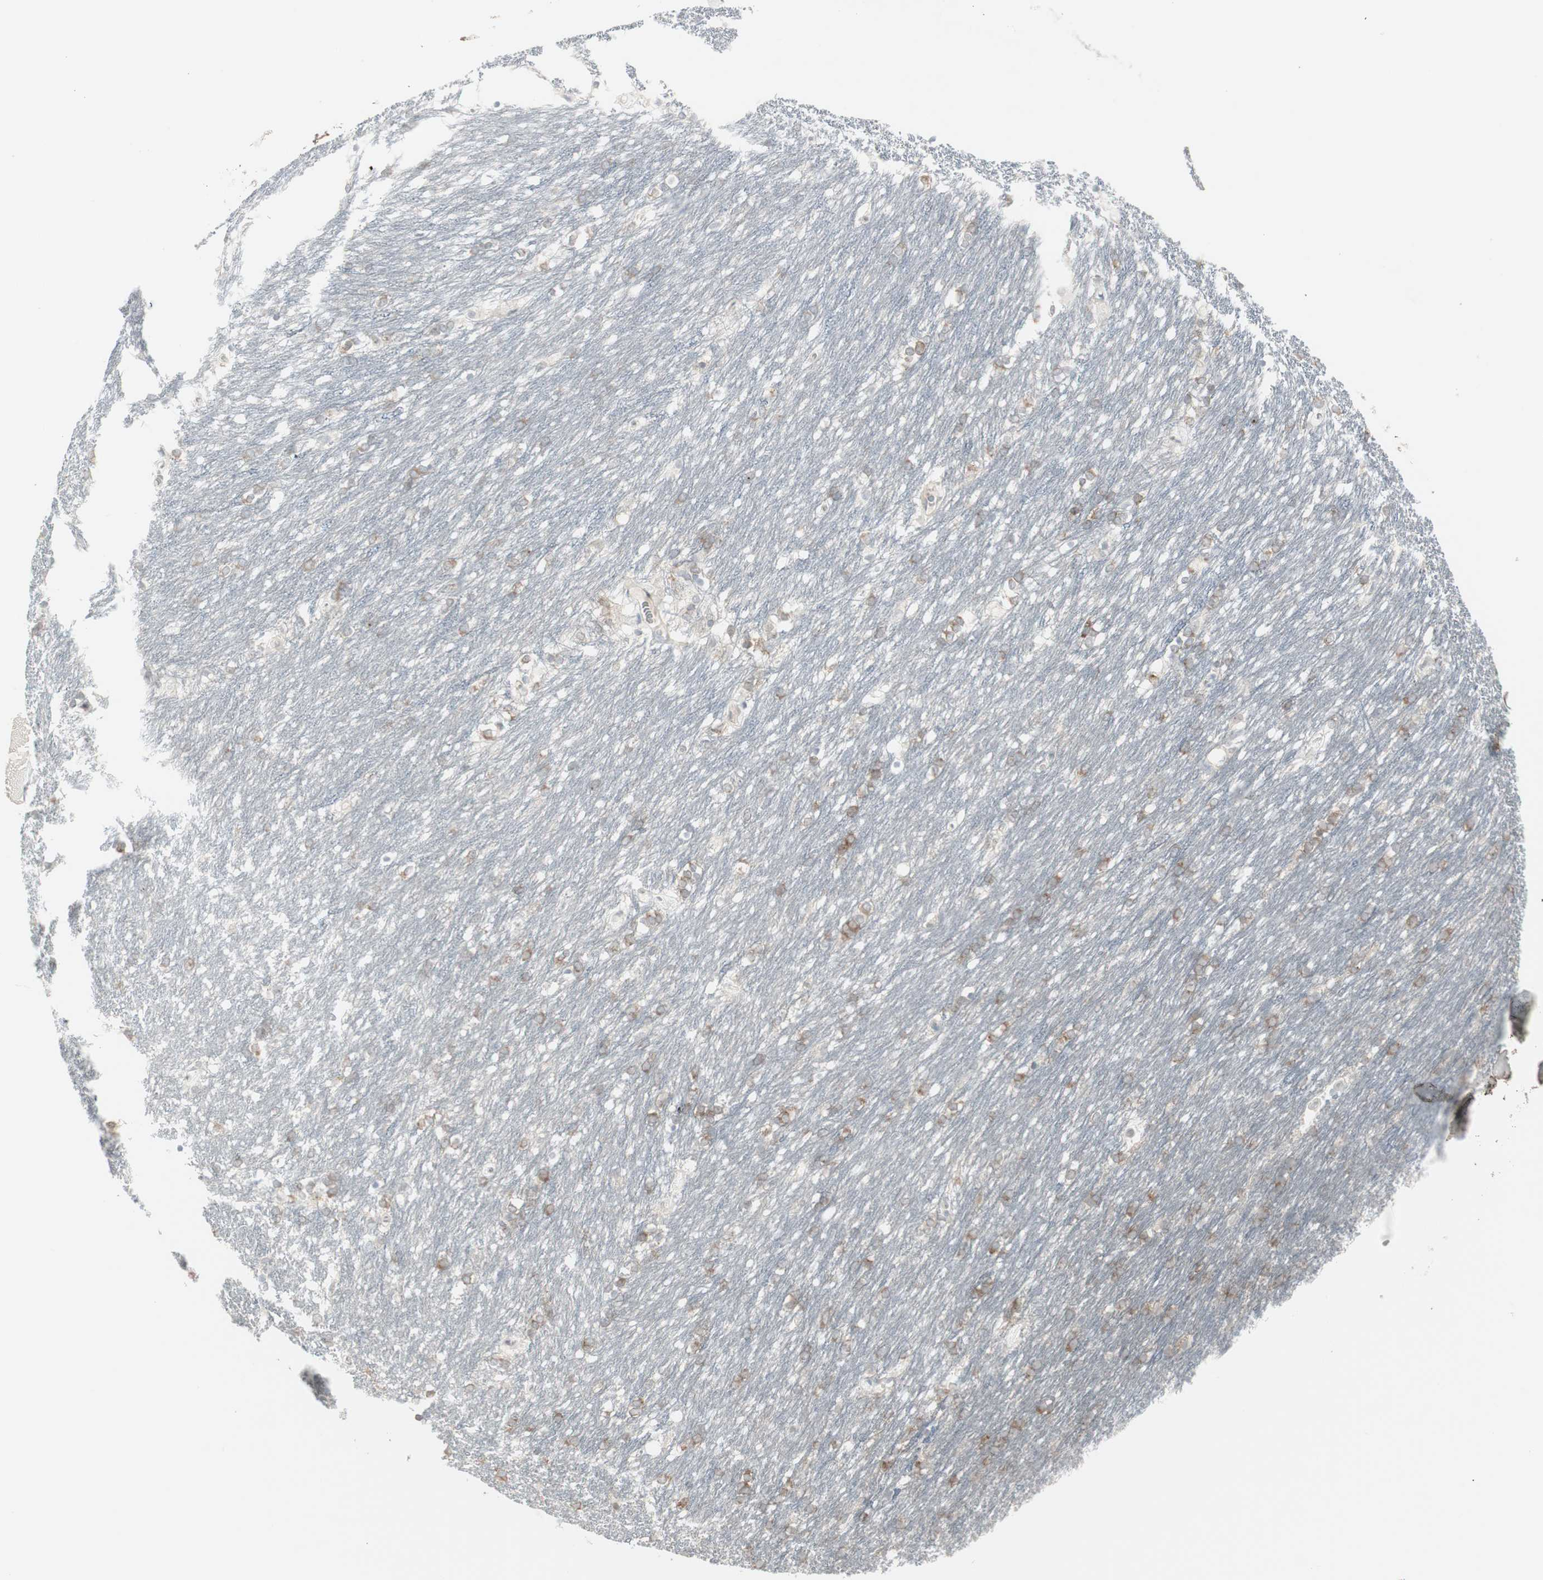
{"staining": {"intensity": "weak", "quantity": "25%-75%", "location": "cytoplasmic/membranous"}, "tissue": "caudate", "cell_type": "Glial cells", "image_type": "normal", "snomed": [{"axis": "morphology", "description": "Normal tissue, NOS"}, {"axis": "topography", "description": "Lateral ventricle wall"}], "caption": "Caudate stained with IHC exhibits weak cytoplasmic/membranous expression in approximately 25%-75% of glial cells. (IHC, brightfield microscopy, high magnification).", "gene": "MAP4K4", "patient": {"sex": "female", "age": 19}}